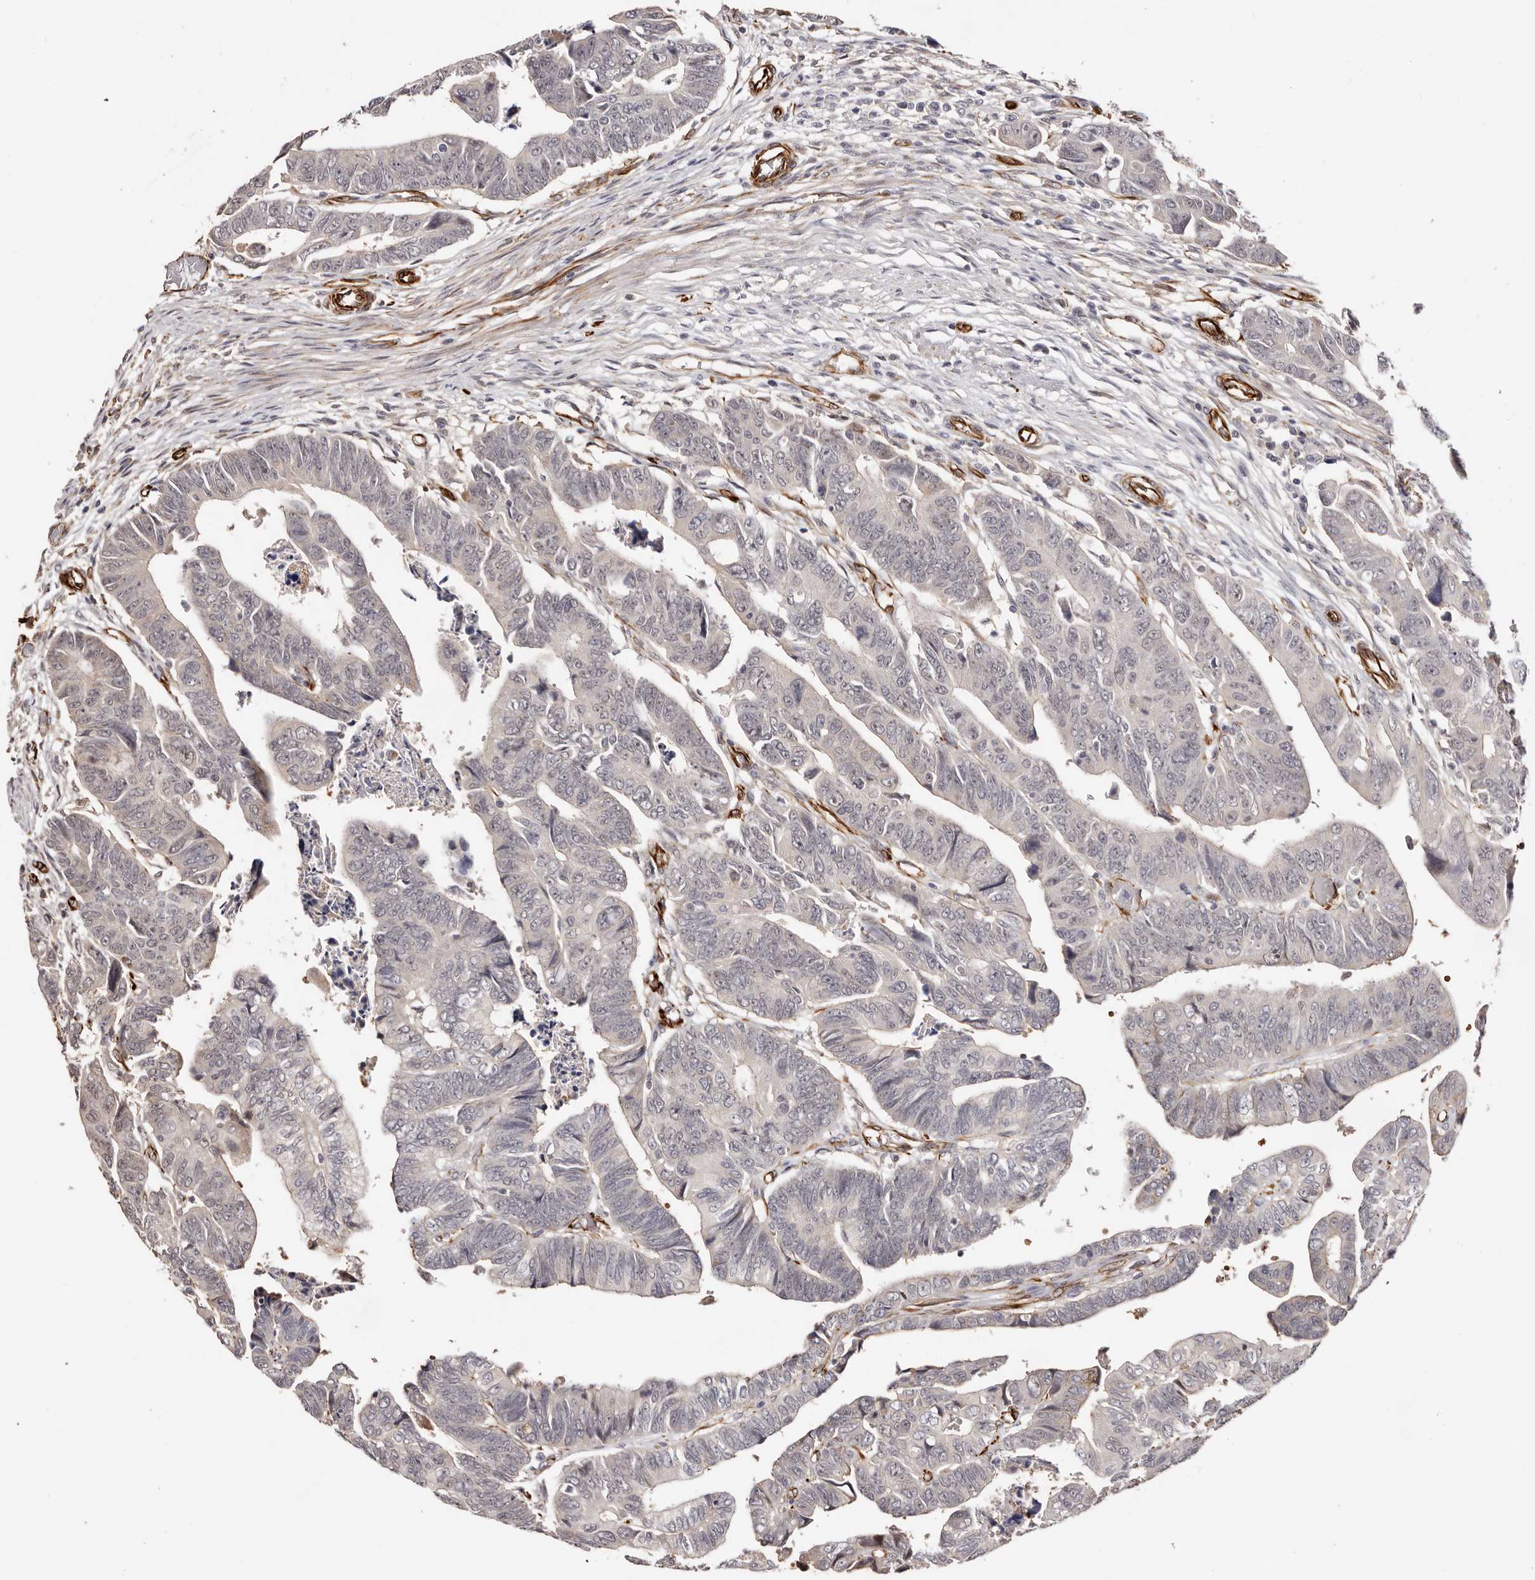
{"staining": {"intensity": "negative", "quantity": "none", "location": "none"}, "tissue": "colorectal cancer", "cell_type": "Tumor cells", "image_type": "cancer", "snomed": [{"axis": "morphology", "description": "Adenocarcinoma, NOS"}, {"axis": "topography", "description": "Rectum"}], "caption": "Immunohistochemistry image of colorectal adenocarcinoma stained for a protein (brown), which reveals no positivity in tumor cells.", "gene": "ZNF557", "patient": {"sex": "female", "age": 65}}